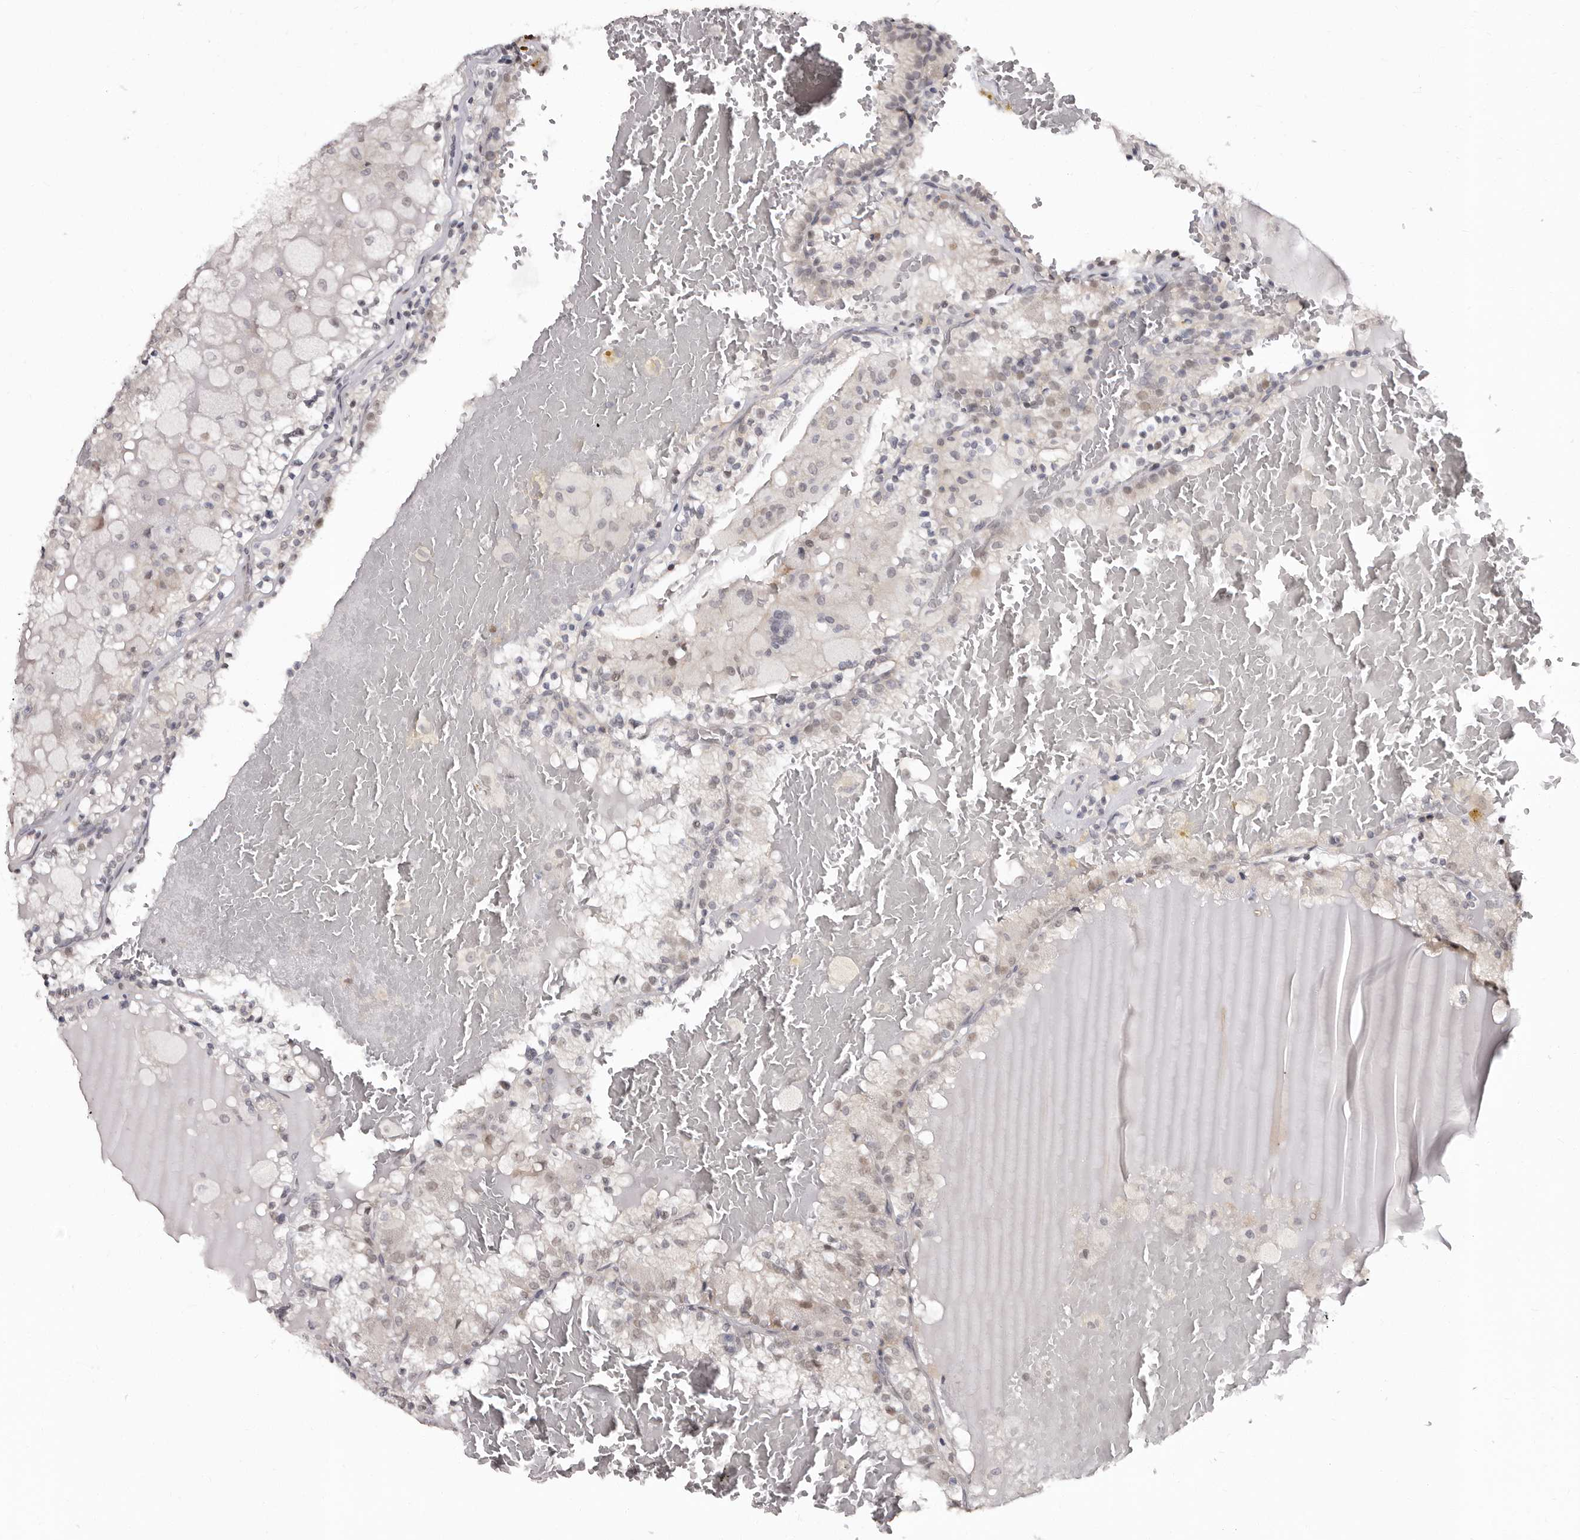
{"staining": {"intensity": "weak", "quantity": "25%-75%", "location": "nuclear"}, "tissue": "renal cancer", "cell_type": "Tumor cells", "image_type": "cancer", "snomed": [{"axis": "morphology", "description": "Adenocarcinoma, NOS"}, {"axis": "topography", "description": "Kidney"}], "caption": "A histopathology image showing weak nuclear expression in approximately 25%-75% of tumor cells in renal adenocarcinoma, as visualized by brown immunohistochemical staining.", "gene": "PHF20L1", "patient": {"sex": "female", "age": 56}}